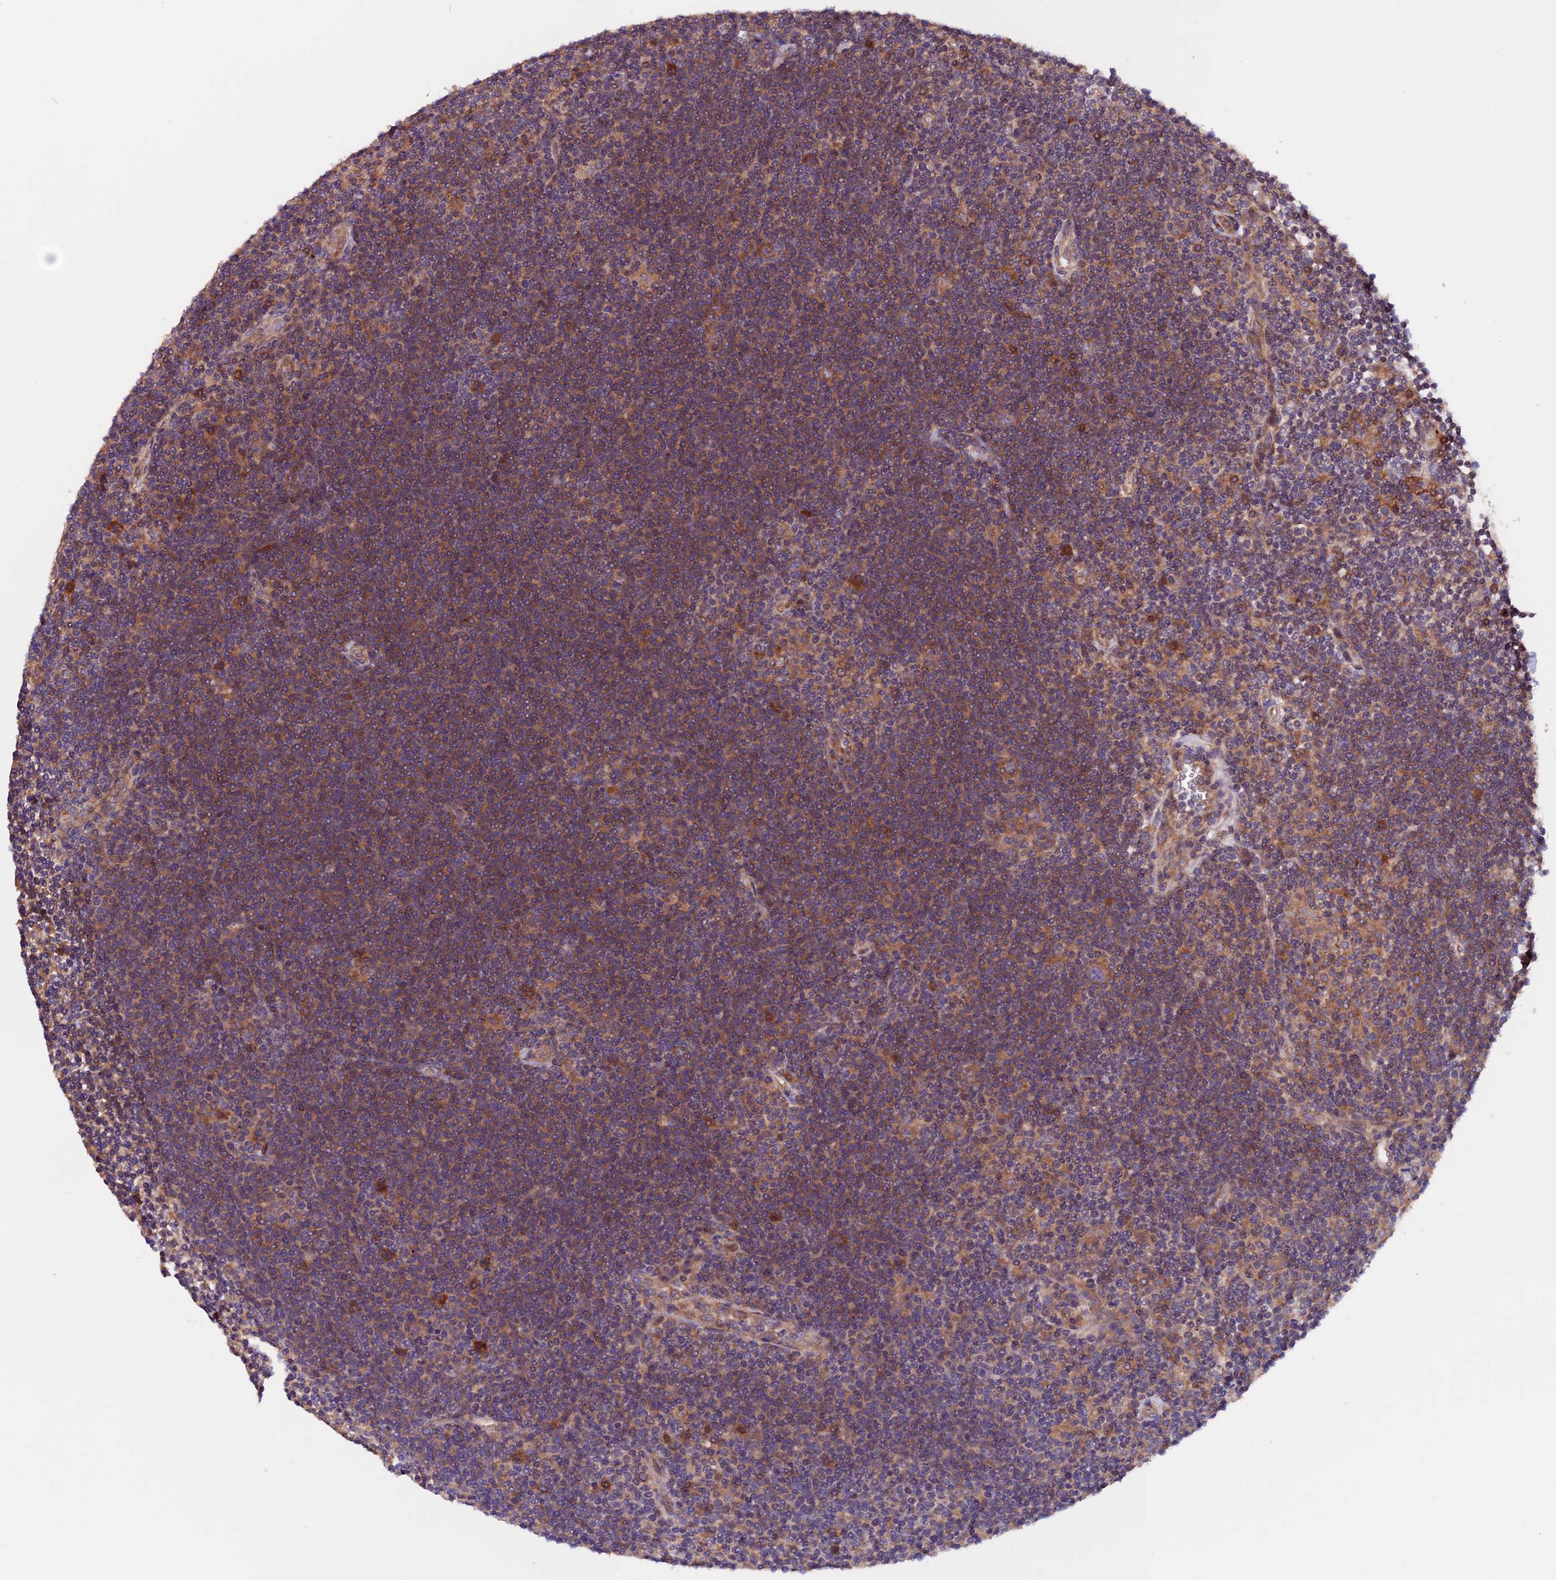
{"staining": {"intensity": "moderate", "quantity": ">75%", "location": "cytoplasmic/membranous"}, "tissue": "lymphoma", "cell_type": "Tumor cells", "image_type": "cancer", "snomed": [{"axis": "morphology", "description": "Hodgkin's disease, NOS"}, {"axis": "topography", "description": "Lymph node"}], "caption": "Moderate cytoplasmic/membranous staining is seen in about >75% of tumor cells in Hodgkin's disease. (DAB (3,3'-diaminobenzidine) = brown stain, brightfield microscopy at high magnification).", "gene": "ZNF598", "patient": {"sex": "female", "age": 57}}